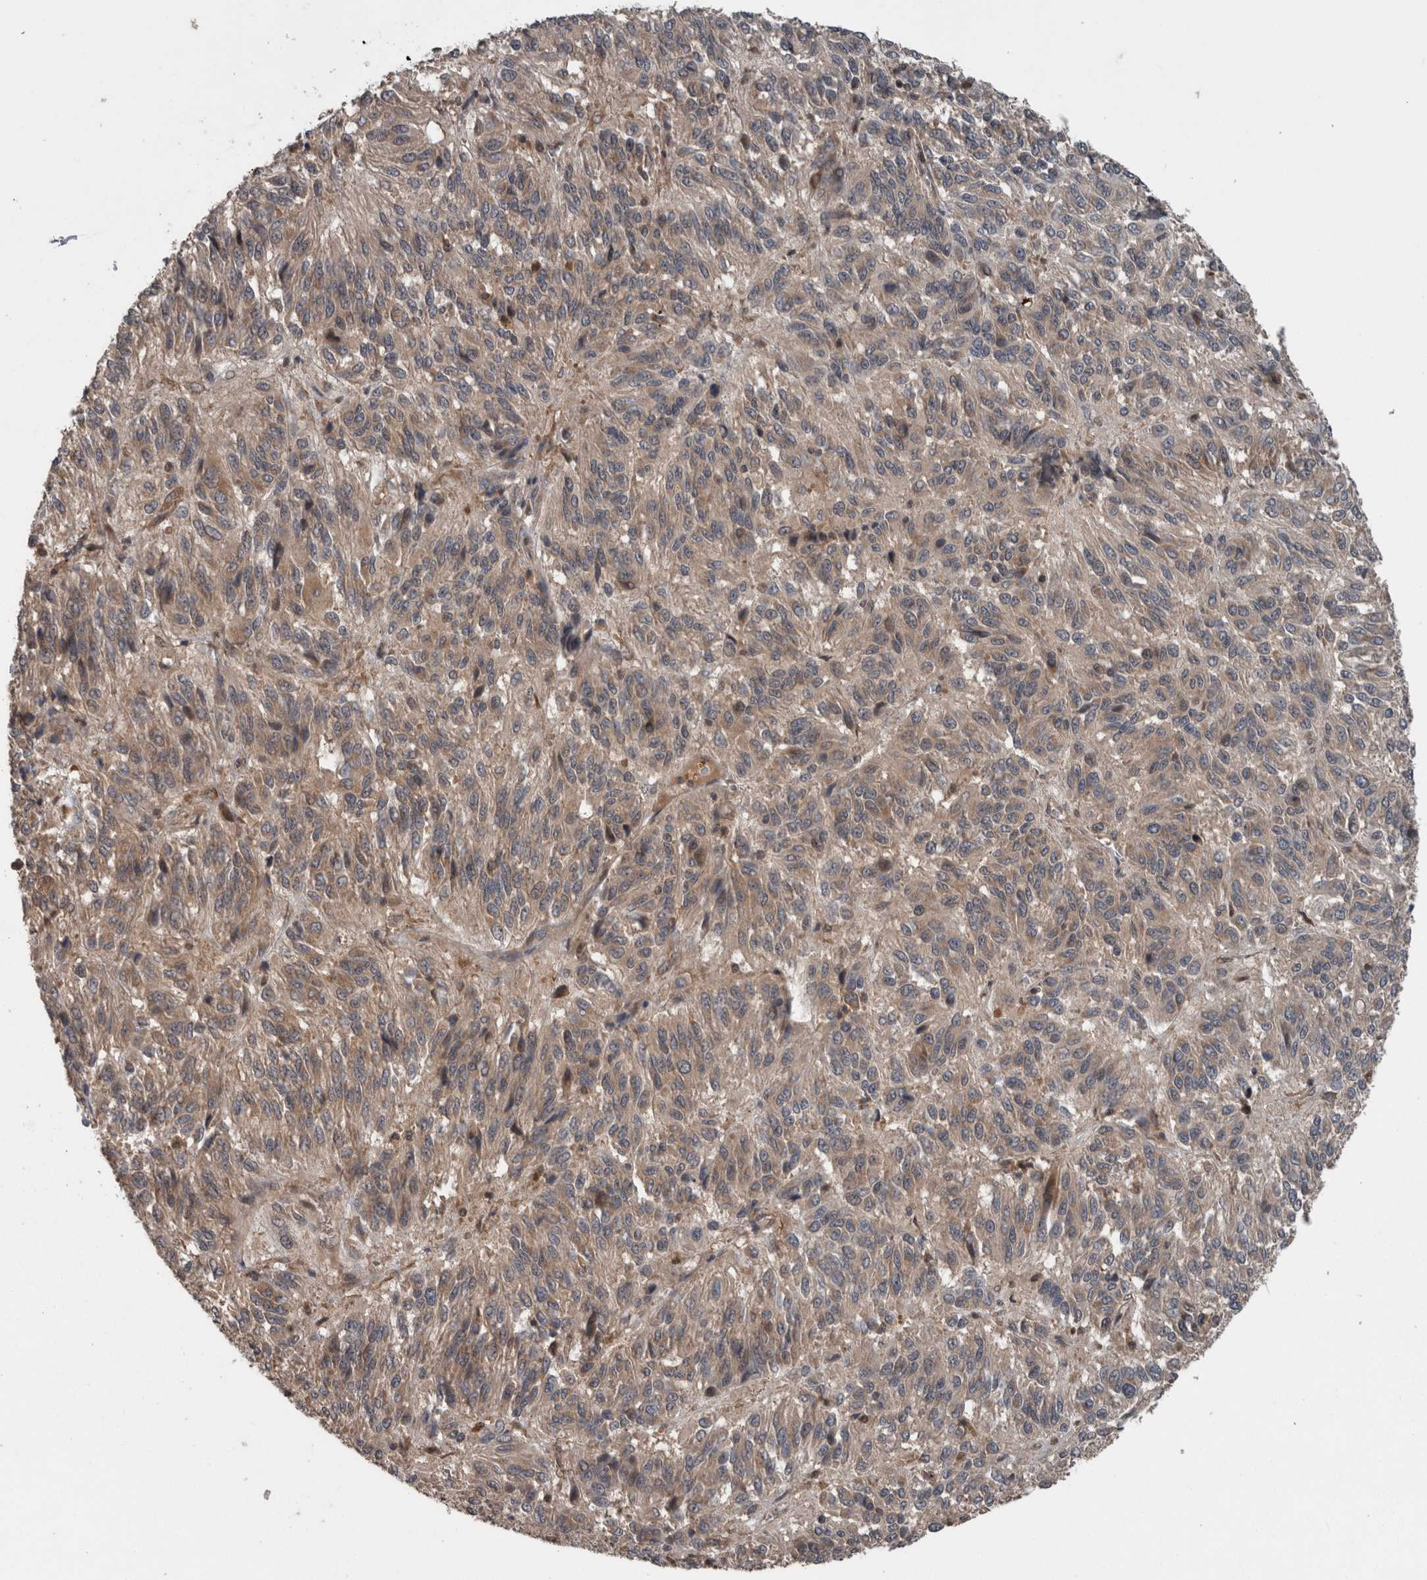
{"staining": {"intensity": "weak", "quantity": "25%-75%", "location": "cytoplasmic/membranous"}, "tissue": "melanoma", "cell_type": "Tumor cells", "image_type": "cancer", "snomed": [{"axis": "morphology", "description": "Malignant melanoma, Metastatic site"}, {"axis": "topography", "description": "Lung"}], "caption": "Human malignant melanoma (metastatic site) stained with a protein marker exhibits weak staining in tumor cells.", "gene": "RIOK3", "patient": {"sex": "male", "age": 64}}